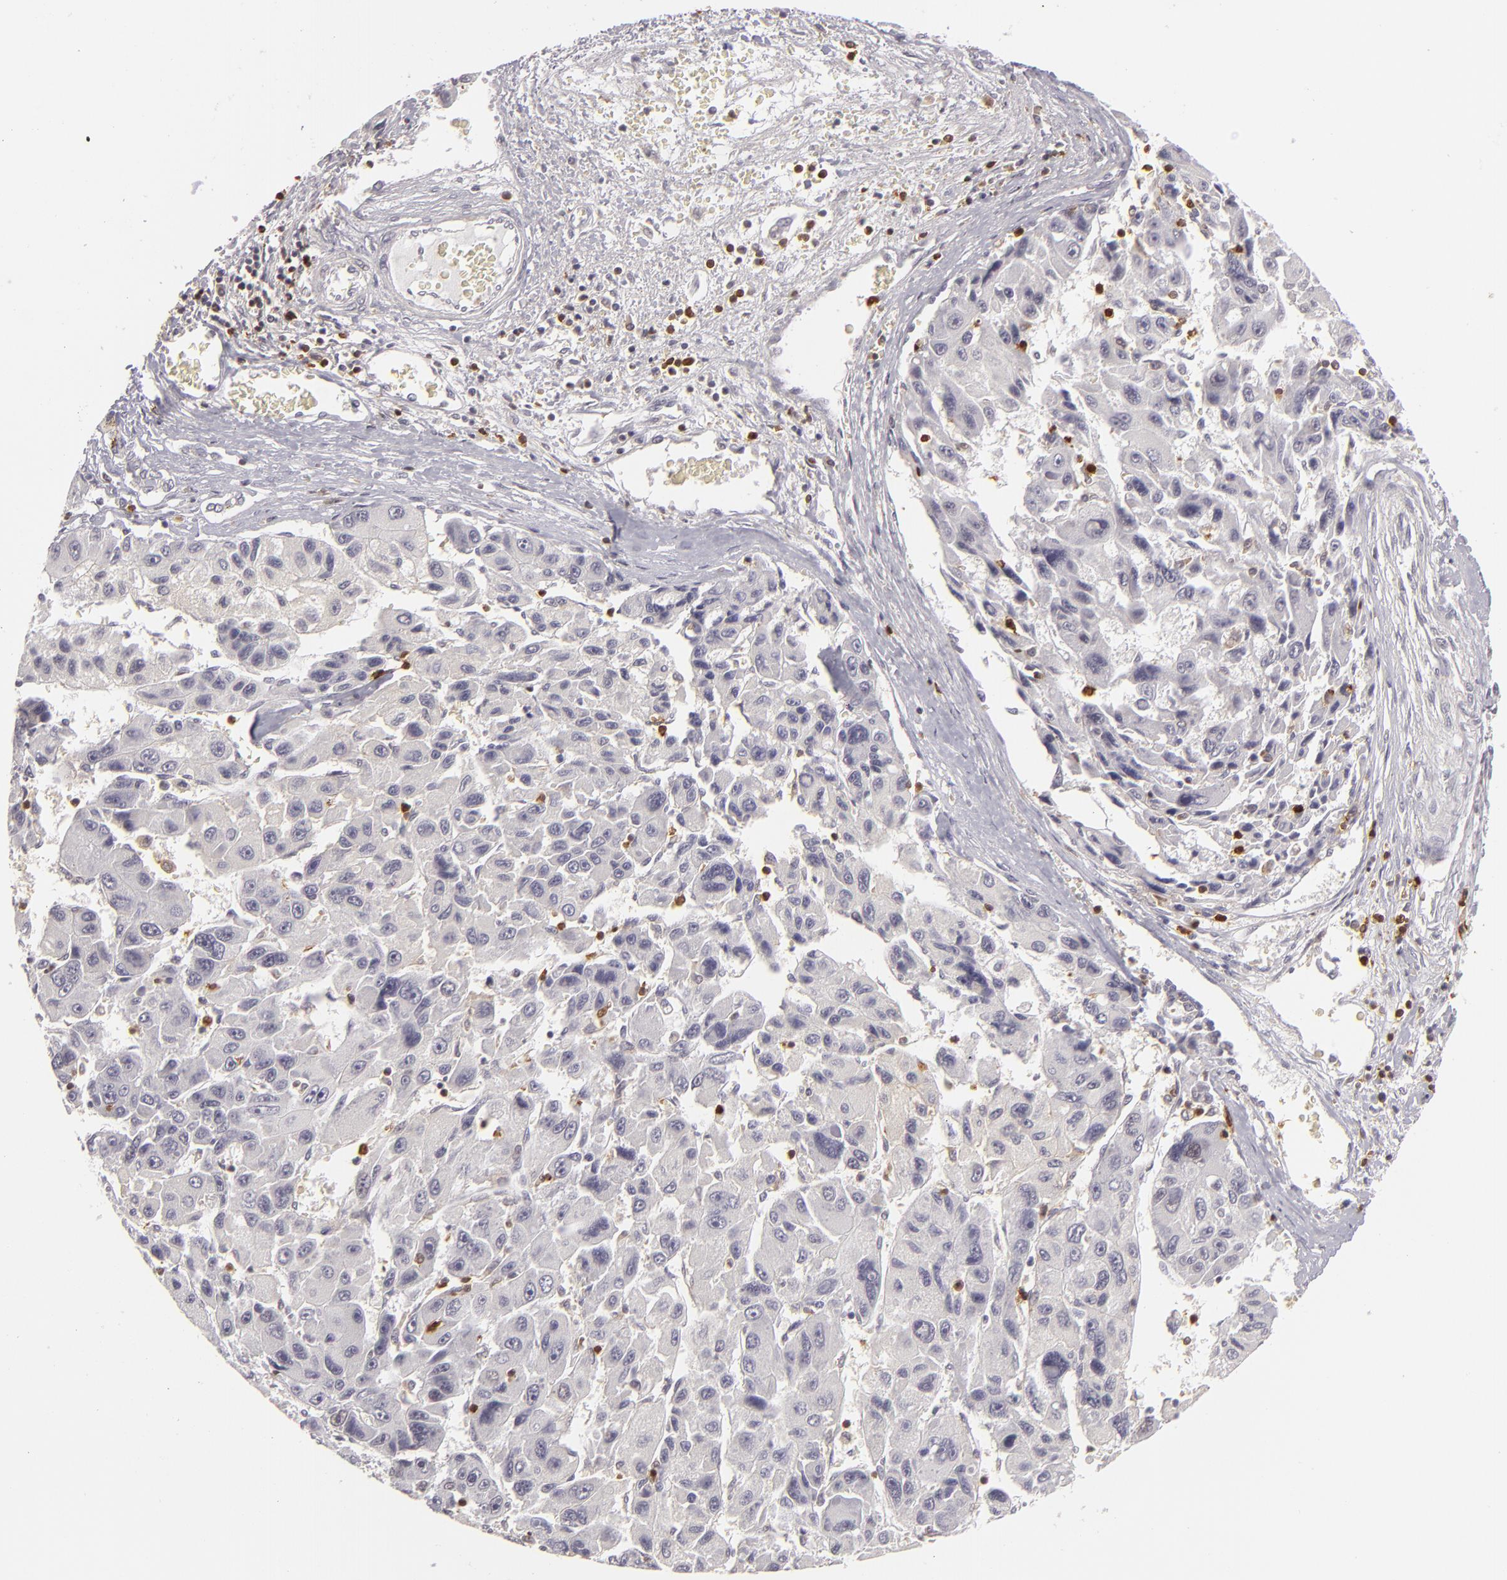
{"staining": {"intensity": "weak", "quantity": "25%-75%", "location": "cytoplasmic/membranous"}, "tissue": "liver cancer", "cell_type": "Tumor cells", "image_type": "cancer", "snomed": [{"axis": "morphology", "description": "Carcinoma, Hepatocellular, NOS"}, {"axis": "topography", "description": "Liver"}], "caption": "Human liver cancer (hepatocellular carcinoma) stained for a protein (brown) demonstrates weak cytoplasmic/membranous positive positivity in approximately 25%-75% of tumor cells.", "gene": "APOBEC3G", "patient": {"sex": "male", "age": 64}}